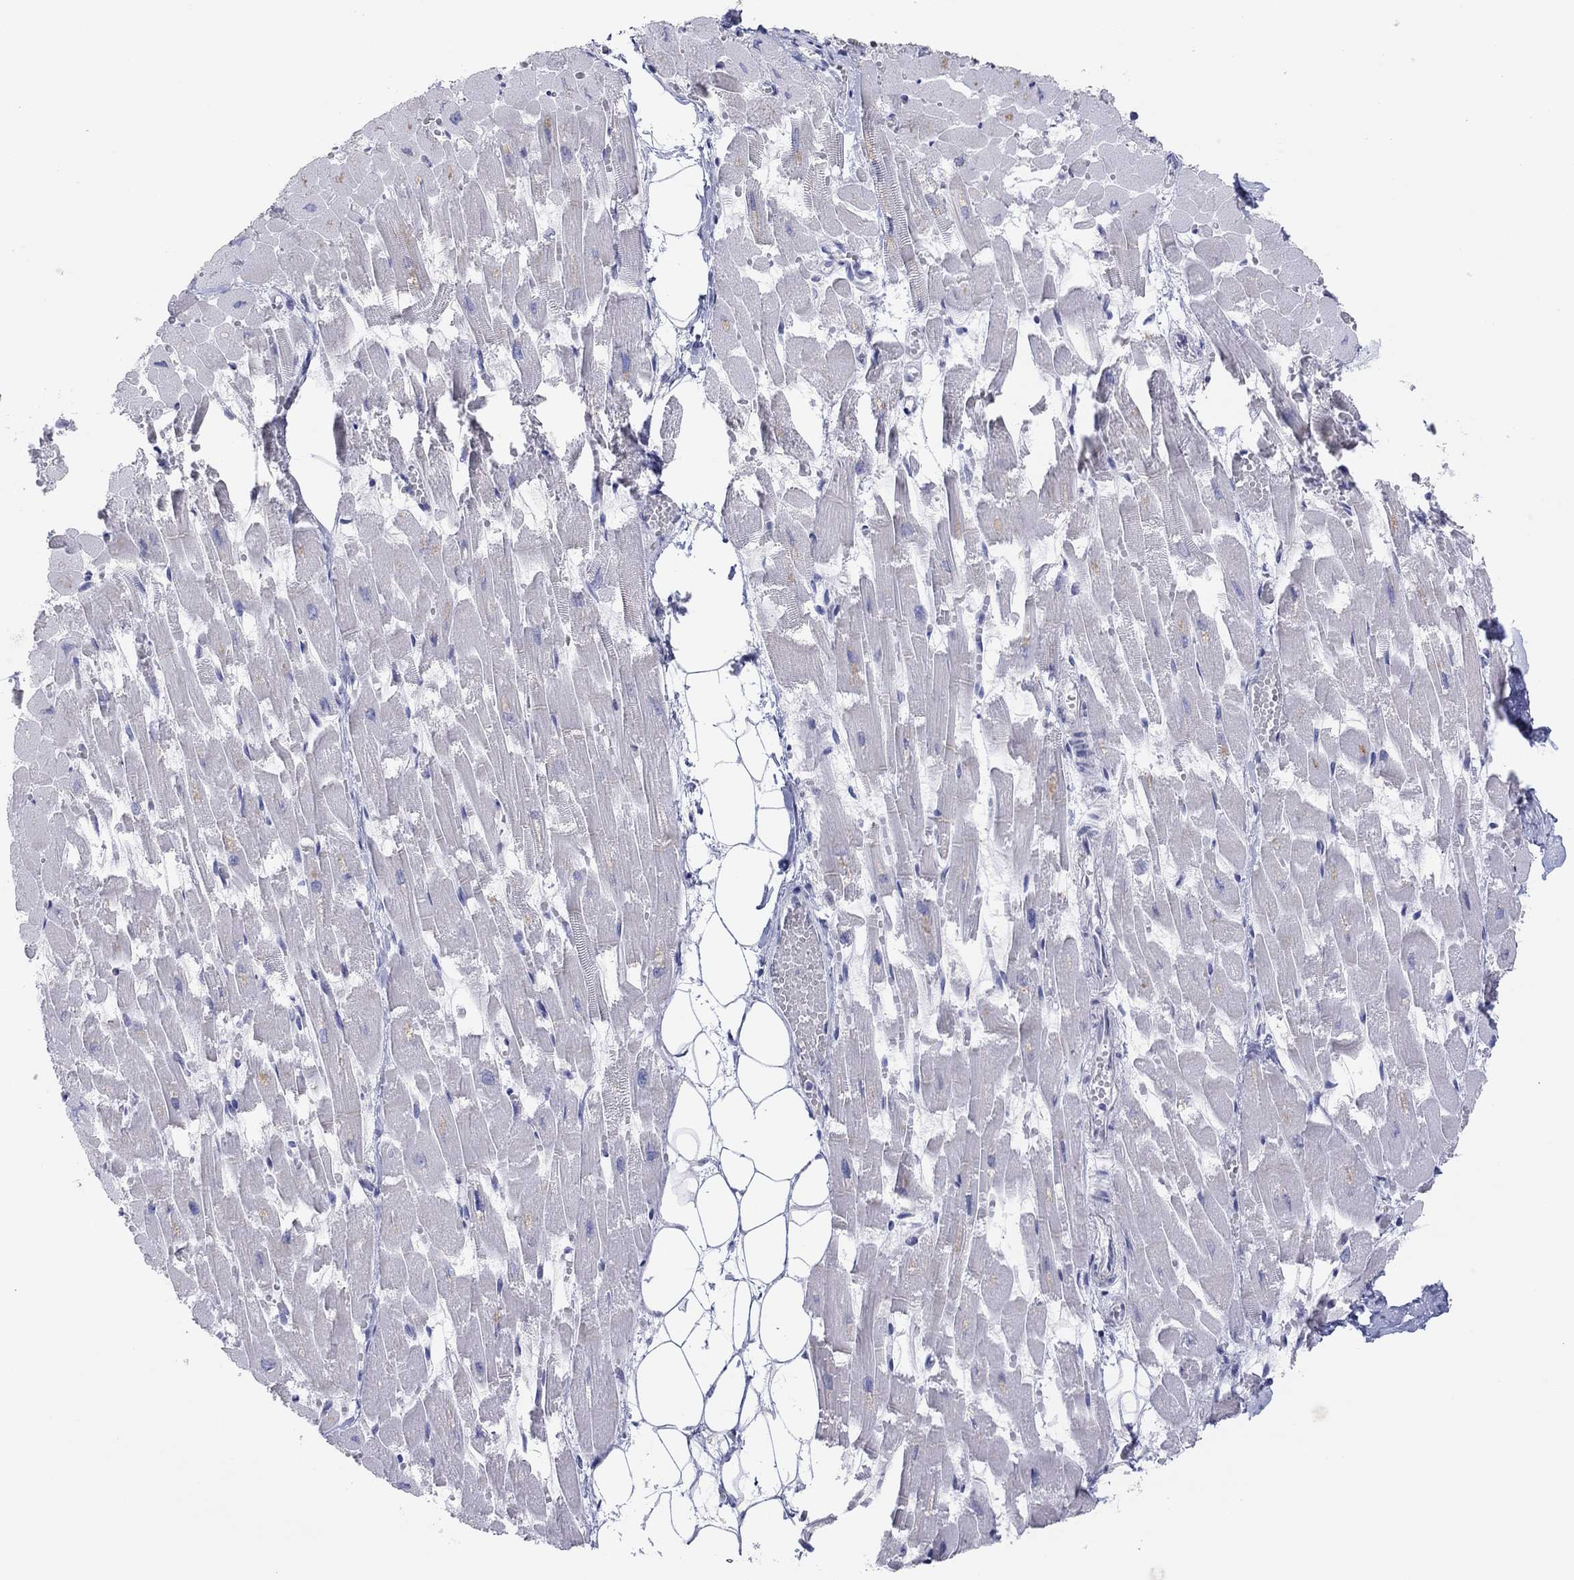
{"staining": {"intensity": "negative", "quantity": "none", "location": "none"}, "tissue": "heart muscle", "cell_type": "Cardiomyocytes", "image_type": "normal", "snomed": [{"axis": "morphology", "description": "Normal tissue, NOS"}, {"axis": "topography", "description": "Heart"}], "caption": "Heart muscle stained for a protein using immunohistochemistry displays no expression cardiomyocytes.", "gene": "CPNE6", "patient": {"sex": "female", "age": 52}}